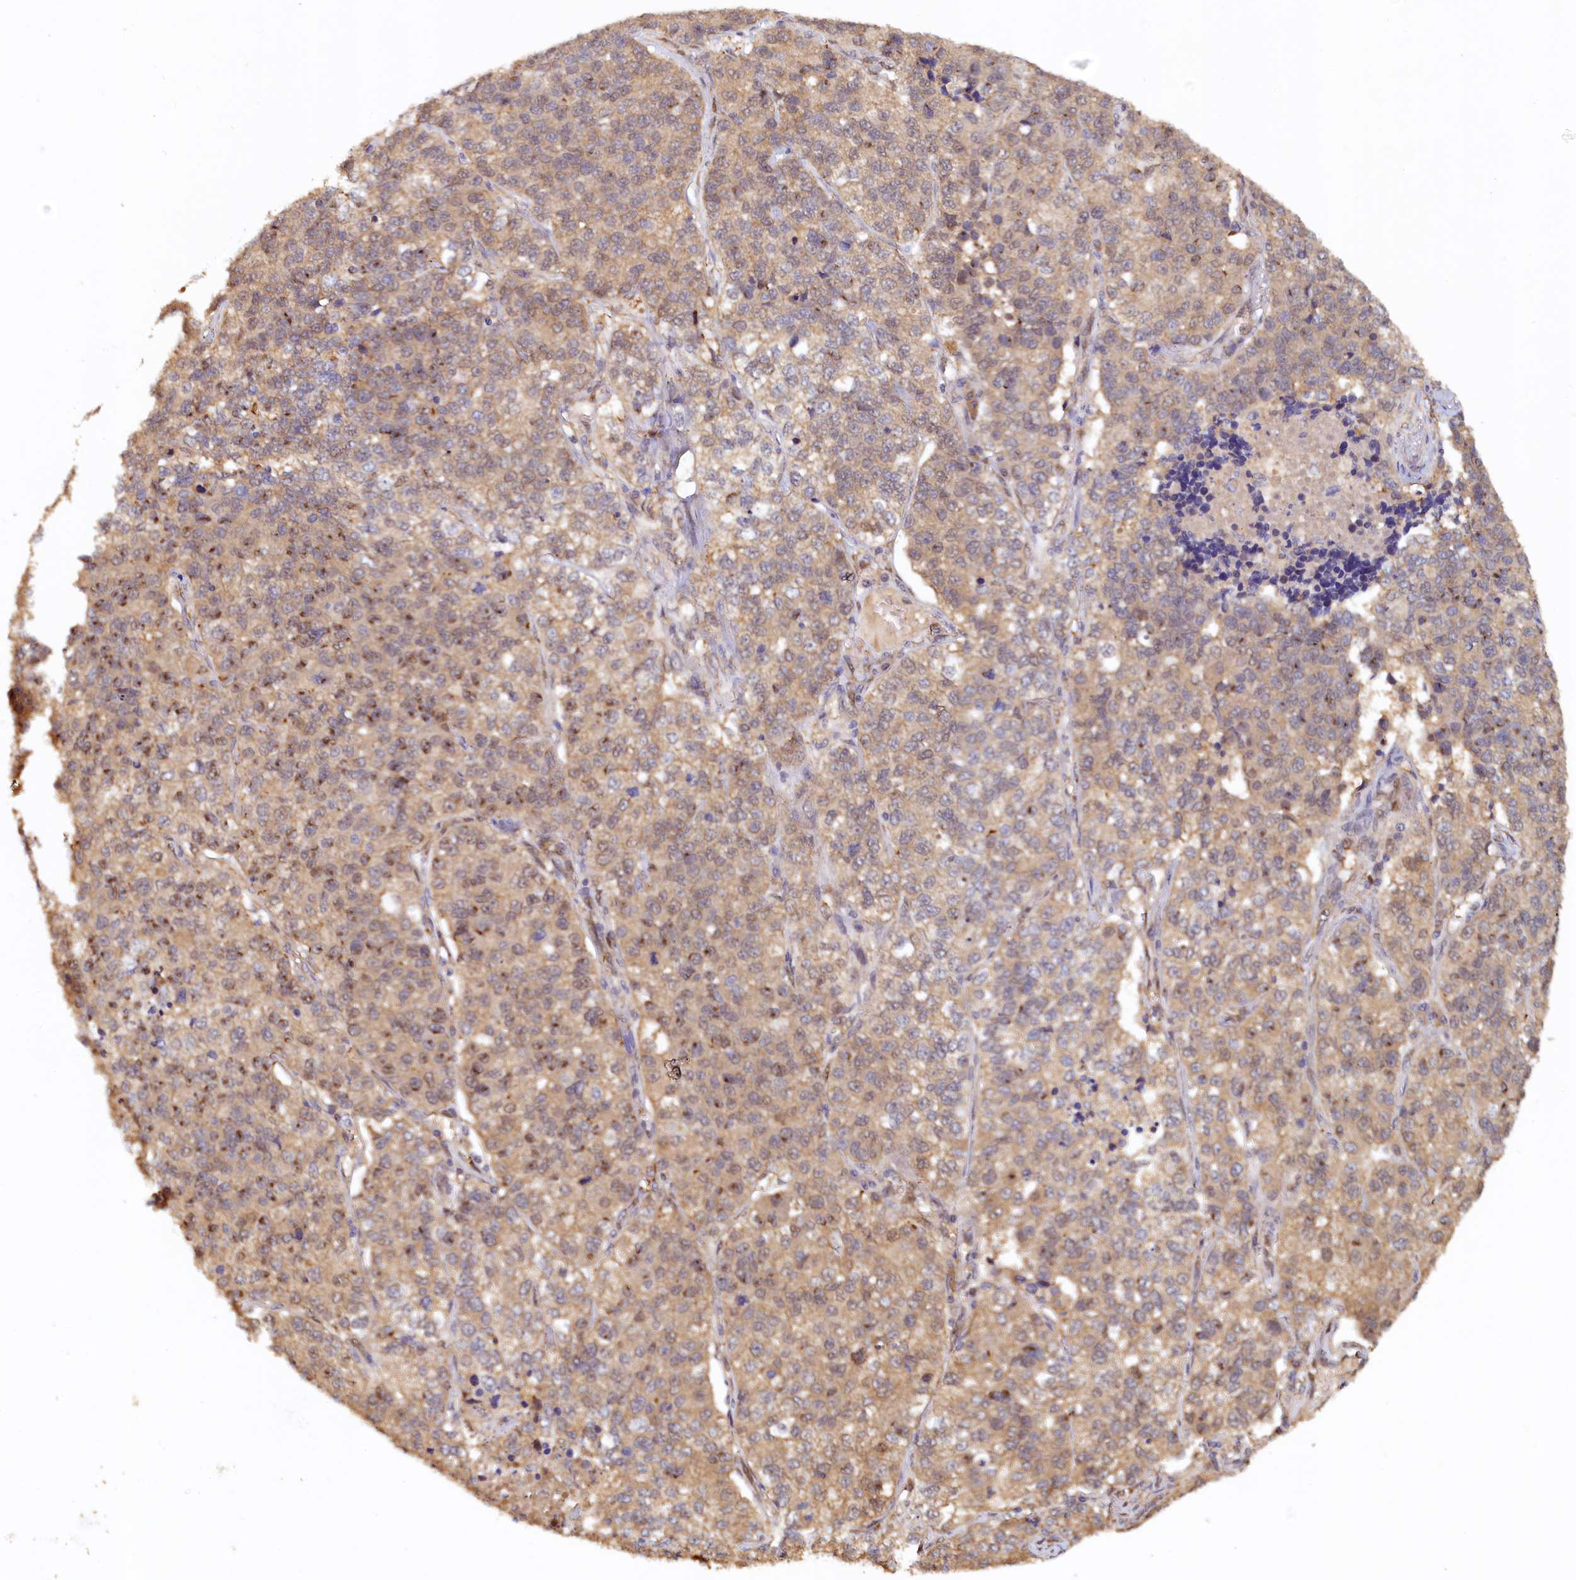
{"staining": {"intensity": "moderate", "quantity": ">75%", "location": "cytoplasmic/membranous"}, "tissue": "lung cancer", "cell_type": "Tumor cells", "image_type": "cancer", "snomed": [{"axis": "morphology", "description": "Adenocarcinoma, NOS"}, {"axis": "topography", "description": "Lung"}], "caption": "Protein staining by immunohistochemistry shows moderate cytoplasmic/membranous expression in about >75% of tumor cells in lung cancer. The staining is performed using DAB (3,3'-diaminobenzidine) brown chromogen to label protein expression. The nuclei are counter-stained blue using hematoxylin.", "gene": "UBL7", "patient": {"sex": "male", "age": 49}}